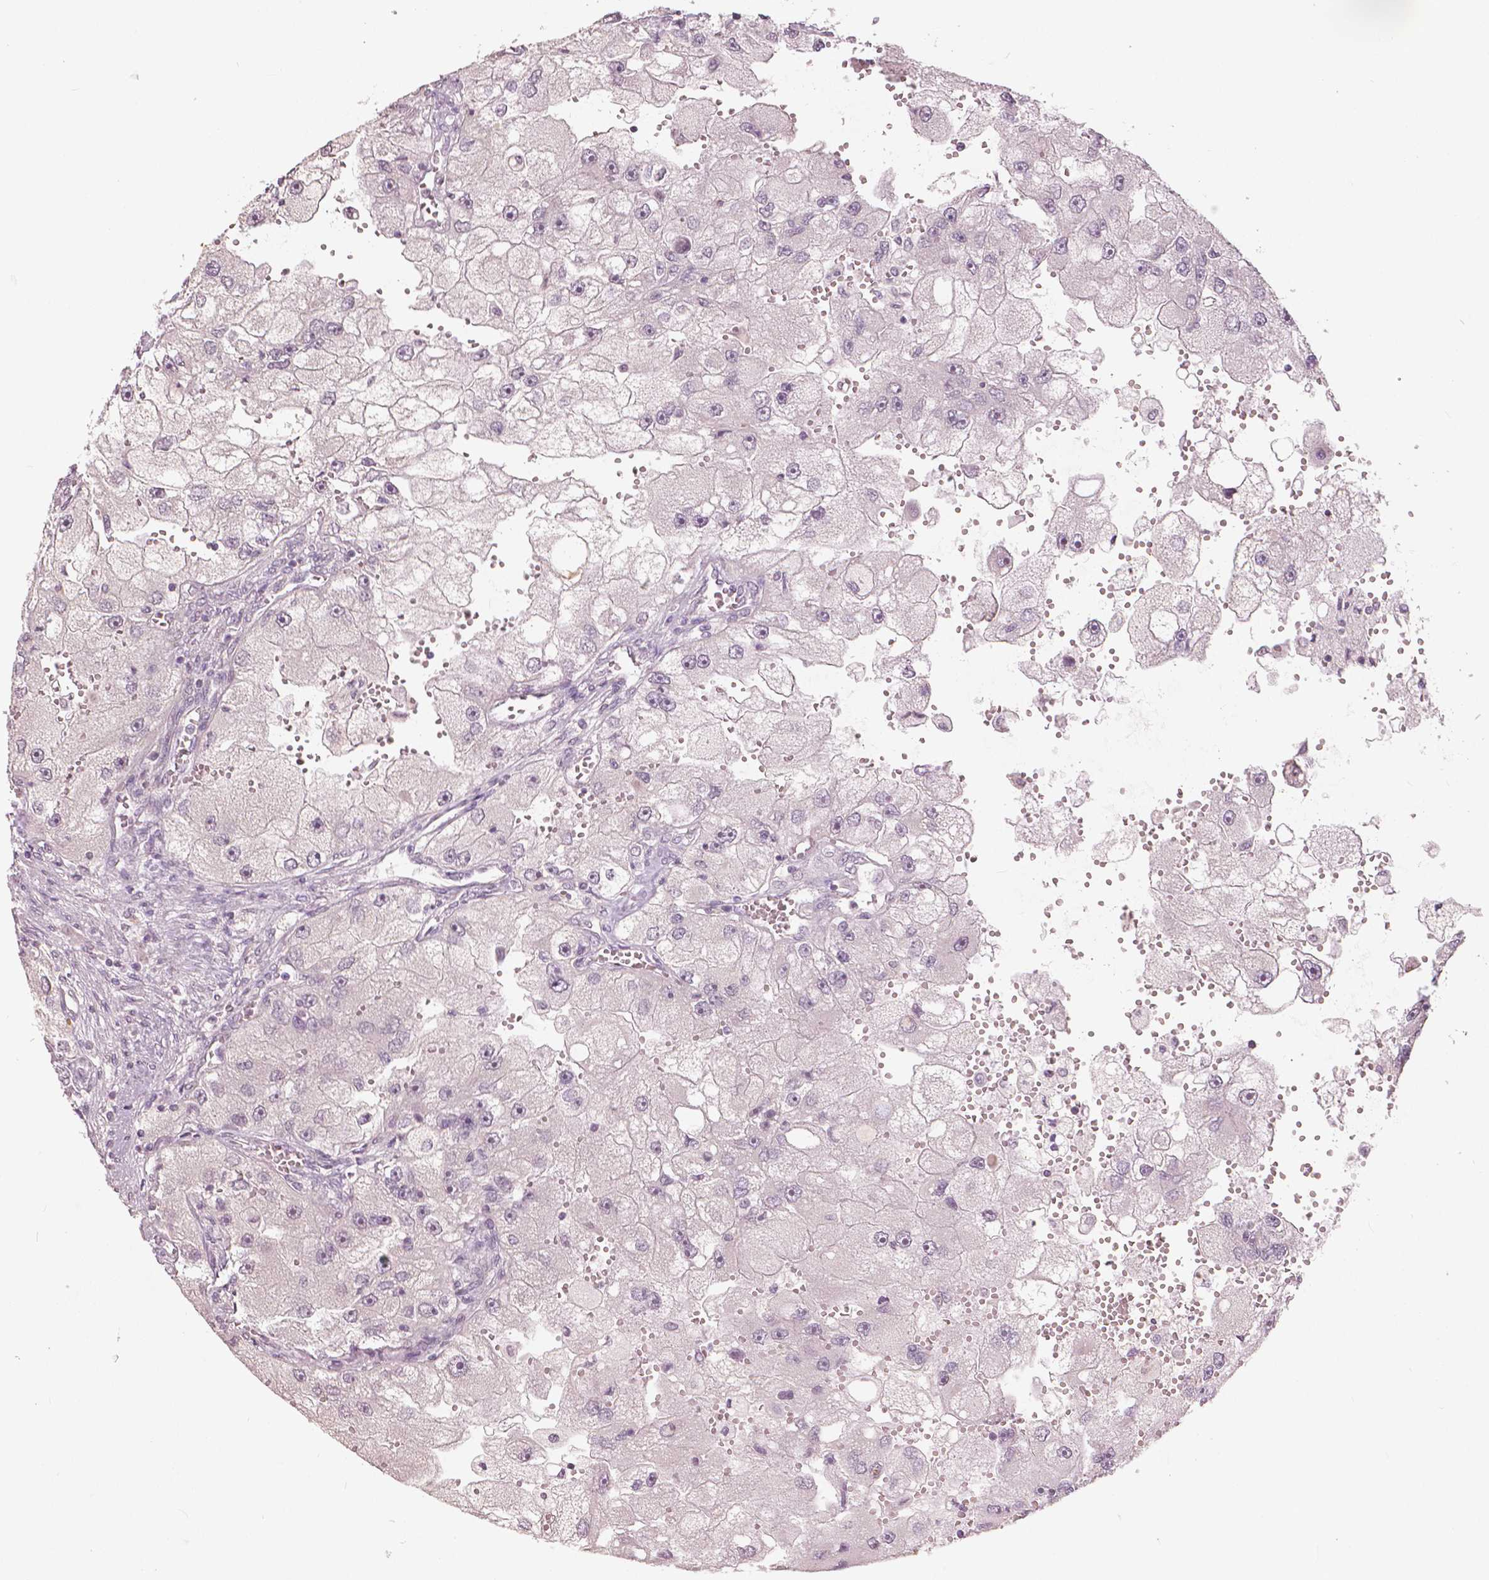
{"staining": {"intensity": "negative", "quantity": "none", "location": "none"}, "tissue": "renal cancer", "cell_type": "Tumor cells", "image_type": "cancer", "snomed": [{"axis": "morphology", "description": "Adenocarcinoma, NOS"}, {"axis": "topography", "description": "Kidney"}], "caption": "The image displays no significant expression in tumor cells of renal cancer (adenocarcinoma). Nuclei are stained in blue.", "gene": "NANOG", "patient": {"sex": "male", "age": 63}}